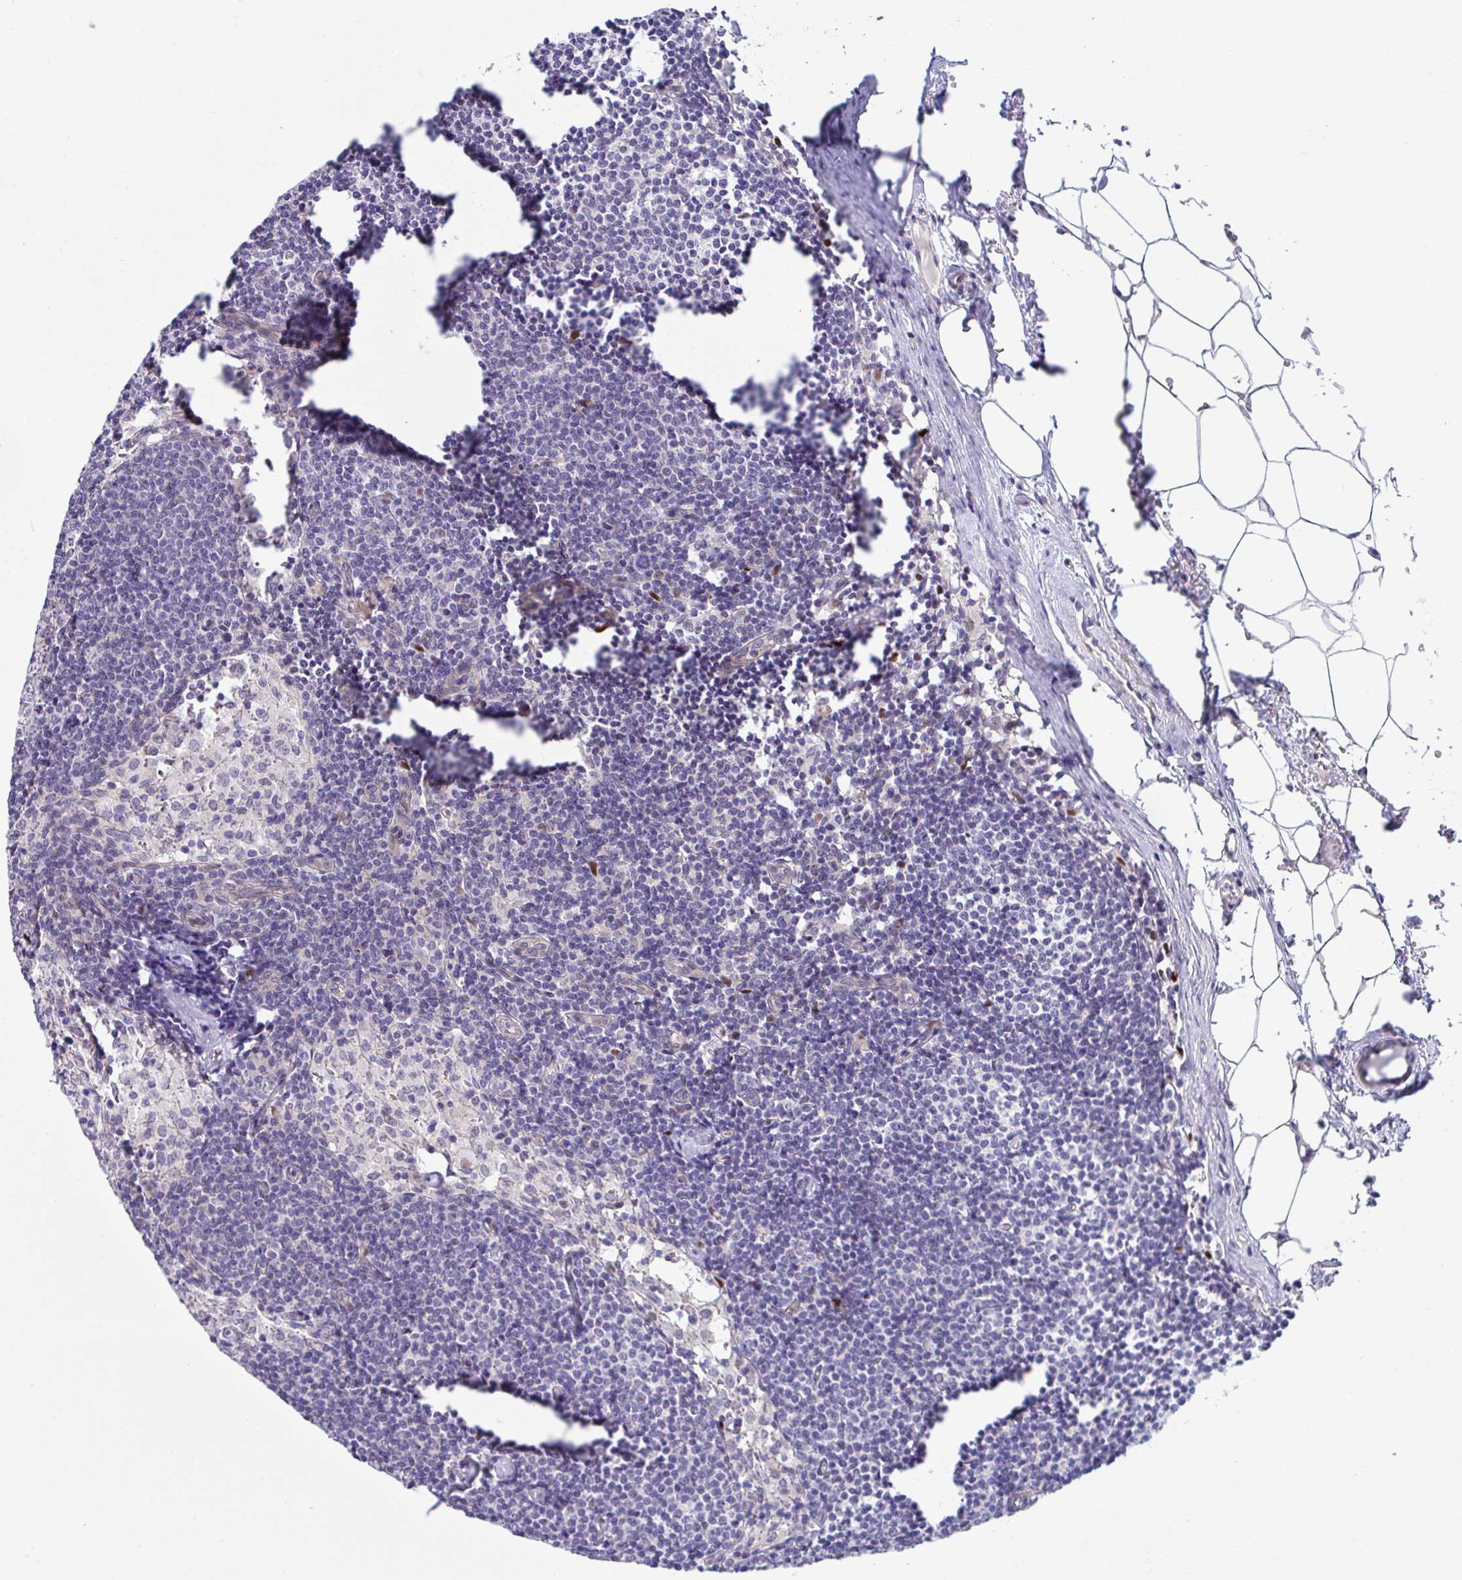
{"staining": {"intensity": "weak", "quantity": "<25%", "location": "cytoplasmic/membranous"}, "tissue": "lymph node", "cell_type": "Germinal center cells", "image_type": "normal", "snomed": [{"axis": "morphology", "description": "Normal tissue, NOS"}, {"axis": "topography", "description": "Lymph node"}], "caption": "Immunohistochemical staining of unremarkable human lymph node reveals no significant expression in germinal center cells. (Brightfield microscopy of DAB immunohistochemistry at high magnification).", "gene": "ZBED3", "patient": {"sex": "male", "age": 49}}